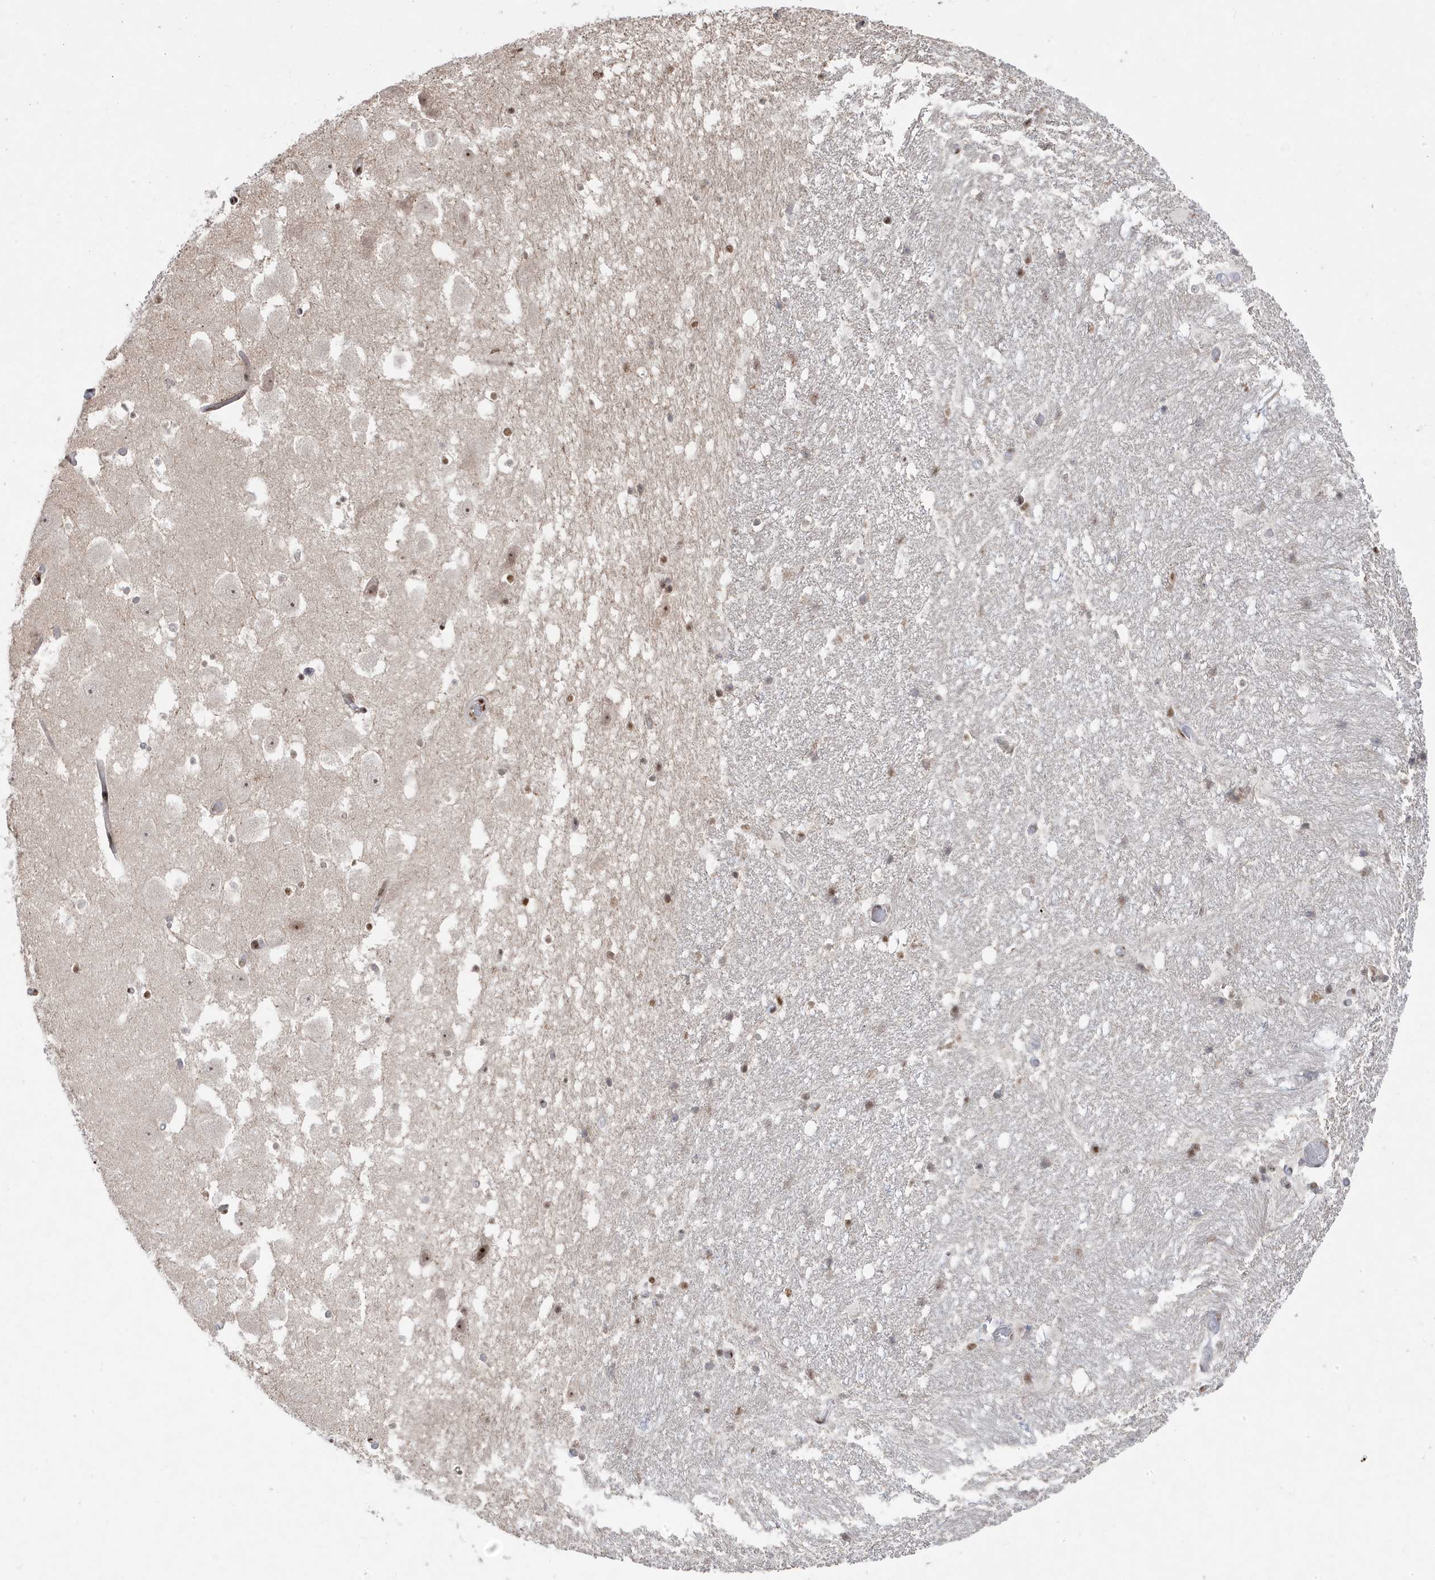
{"staining": {"intensity": "moderate", "quantity": "25%-75%", "location": "nuclear"}, "tissue": "hippocampus", "cell_type": "Glial cells", "image_type": "normal", "snomed": [{"axis": "morphology", "description": "Normal tissue, NOS"}, {"axis": "topography", "description": "Hippocampus"}], "caption": "Glial cells demonstrate medium levels of moderate nuclear positivity in about 25%-75% of cells in normal hippocampus.", "gene": "MTREX", "patient": {"sex": "female", "age": 52}}